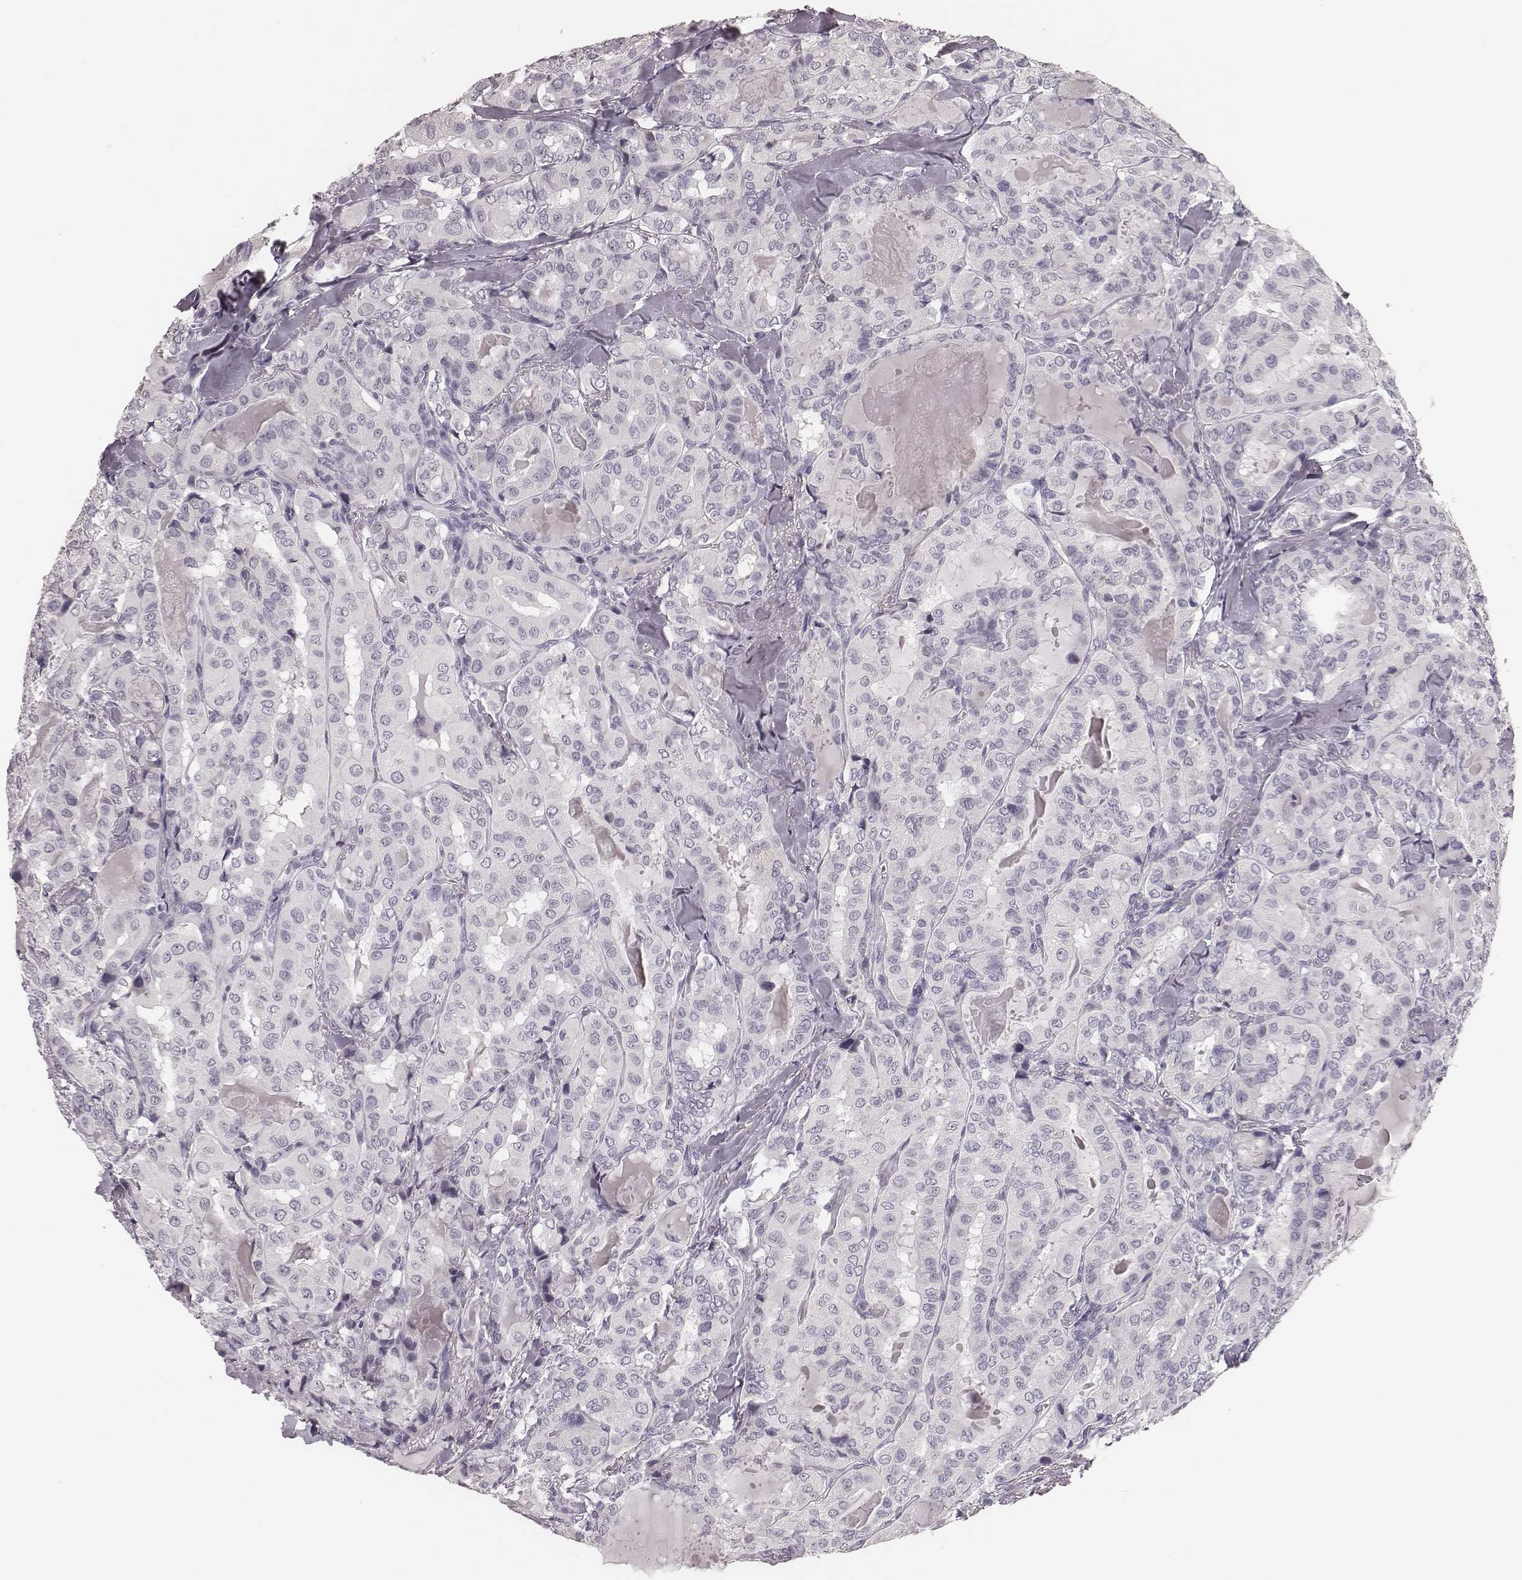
{"staining": {"intensity": "negative", "quantity": "none", "location": "none"}, "tissue": "thyroid cancer", "cell_type": "Tumor cells", "image_type": "cancer", "snomed": [{"axis": "morphology", "description": "Papillary adenocarcinoma, NOS"}, {"axis": "topography", "description": "Thyroid gland"}], "caption": "A micrograph of human thyroid cancer (papillary adenocarcinoma) is negative for staining in tumor cells.", "gene": "CSHL1", "patient": {"sex": "female", "age": 41}}